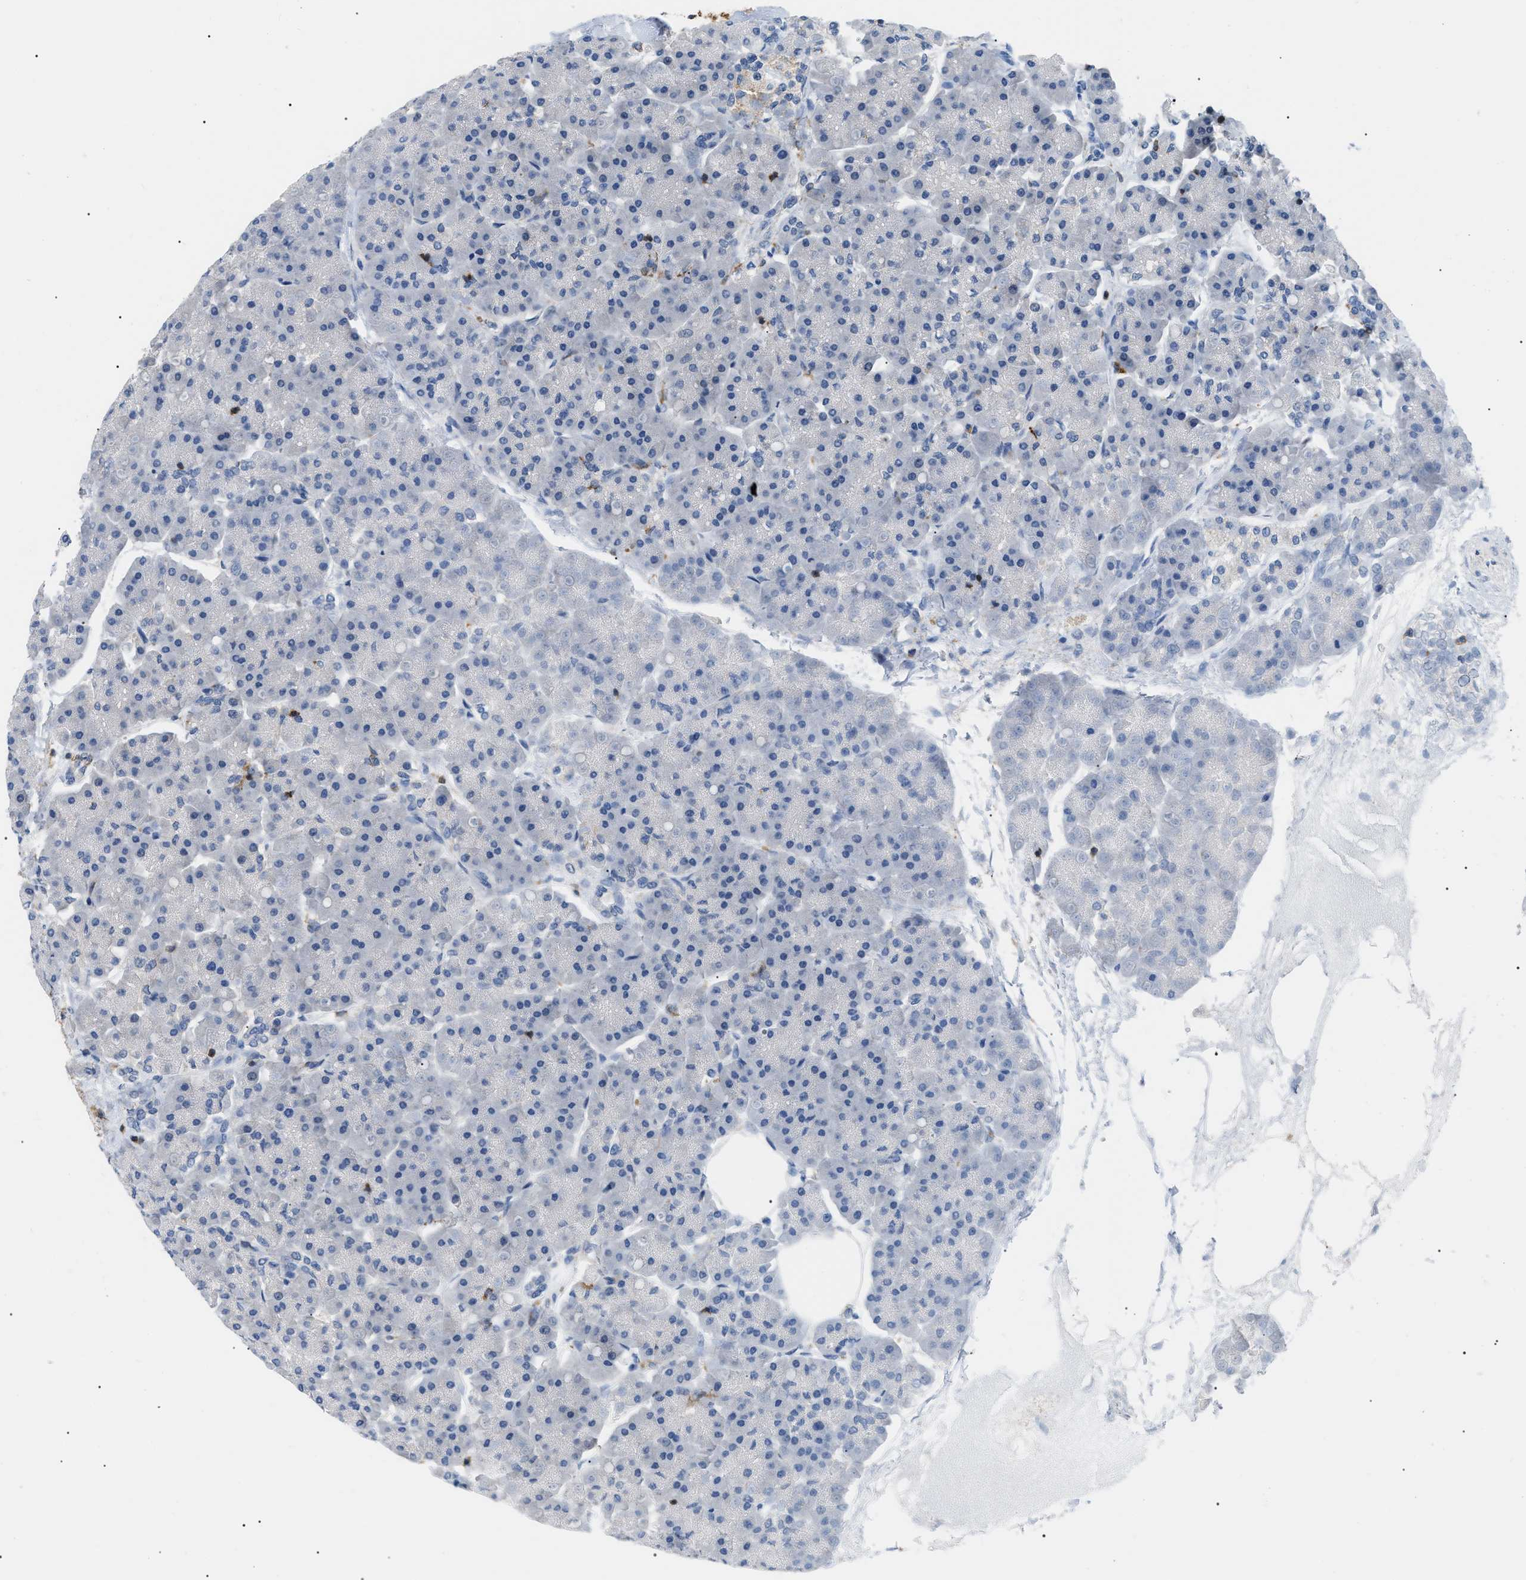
{"staining": {"intensity": "negative", "quantity": "none", "location": "none"}, "tissue": "pancreas", "cell_type": "Exocrine glandular cells", "image_type": "normal", "snomed": [{"axis": "morphology", "description": "Normal tissue, NOS"}, {"axis": "topography", "description": "Pancreas"}], "caption": "Immunohistochemistry image of normal pancreas: human pancreas stained with DAB reveals no significant protein positivity in exocrine glandular cells.", "gene": "INPP5D", "patient": {"sex": "female", "age": 70}}